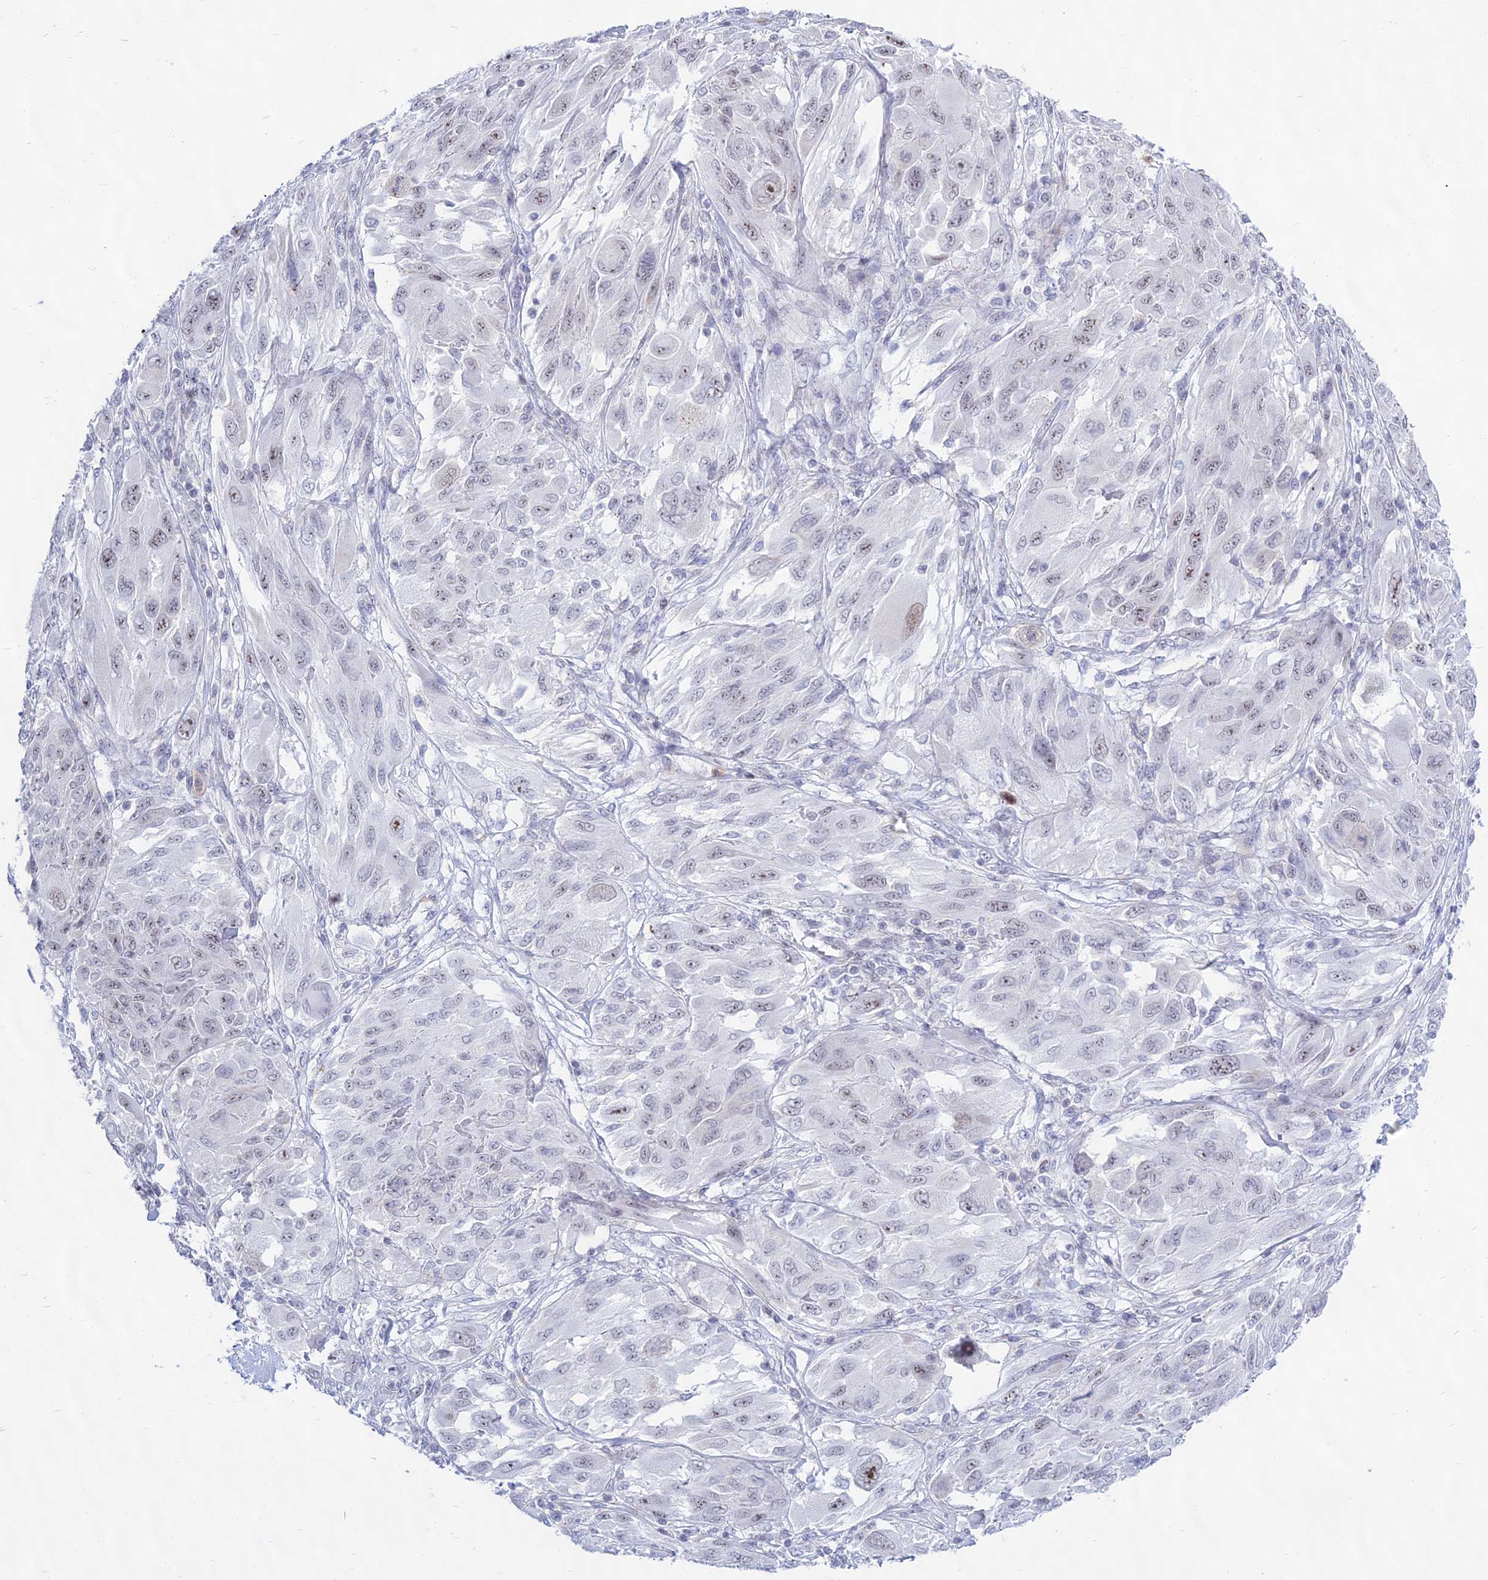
{"staining": {"intensity": "moderate", "quantity": "<25%", "location": "nuclear"}, "tissue": "melanoma", "cell_type": "Tumor cells", "image_type": "cancer", "snomed": [{"axis": "morphology", "description": "Malignant melanoma, NOS"}, {"axis": "topography", "description": "Skin"}], "caption": "The immunohistochemical stain highlights moderate nuclear expression in tumor cells of malignant melanoma tissue.", "gene": "KRR1", "patient": {"sex": "female", "age": 91}}